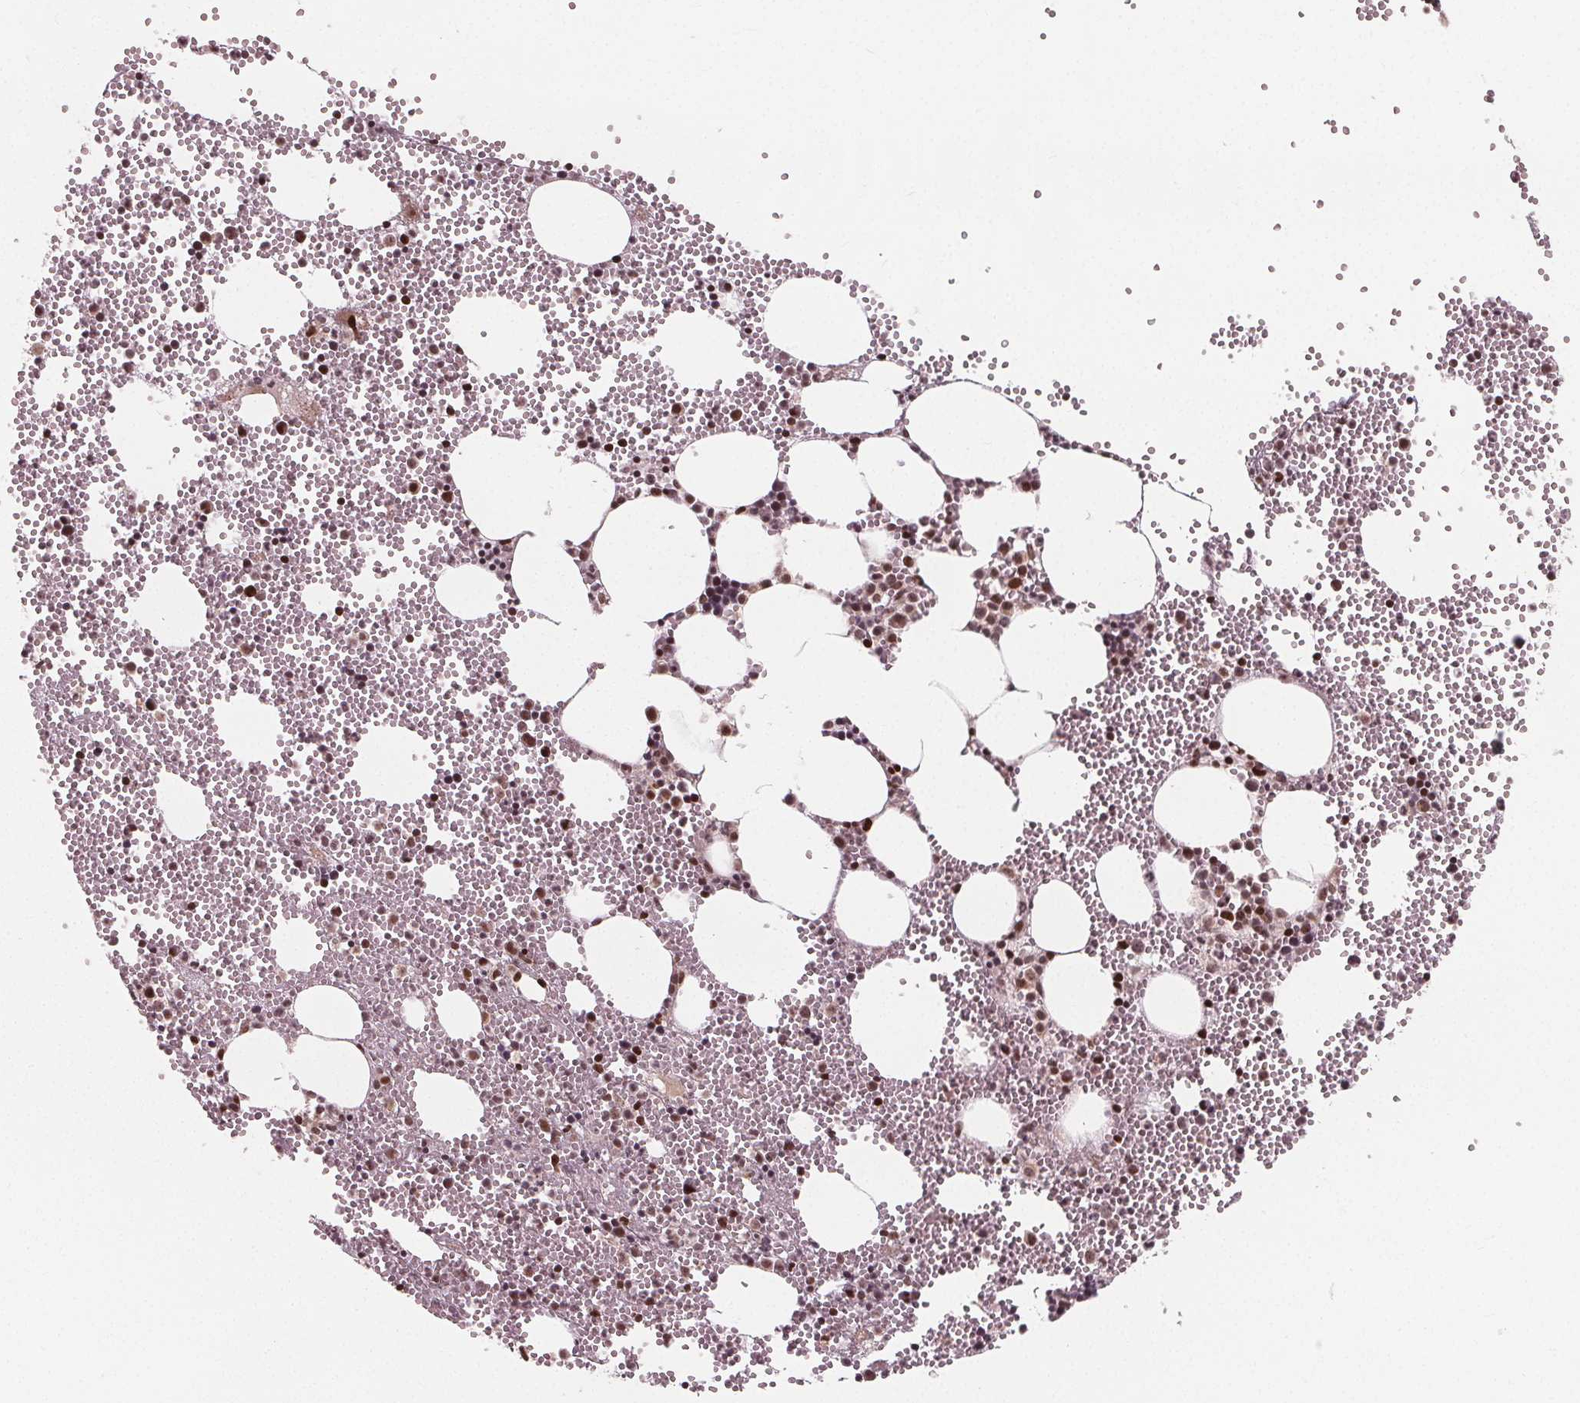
{"staining": {"intensity": "strong", "quantity": "25%-75%", "location": "nuclear"}, "tissue": "bone marrow", "cell_type": "Hematopoietic cells", "image_type": "normal", "snomed": [{"axis": "morphology", "description": "Normal tissue, NOS"}, {"axis": "topography", "description": "Bone marrow"}], "caption": "DAB immunohistochemical staining of unremarkable human bone marrow reveals strong nuclear protein expression in approximately 25%-75% of hematopoietic cells. The staining was performed using DAB (3,3'-diaminobenzidine), with brown indicating positive protein expression. Nuclei are stained blue with hematoxylin.", "gene": "SNRNP35", "patient": {"sex": "male", "age": 89}}